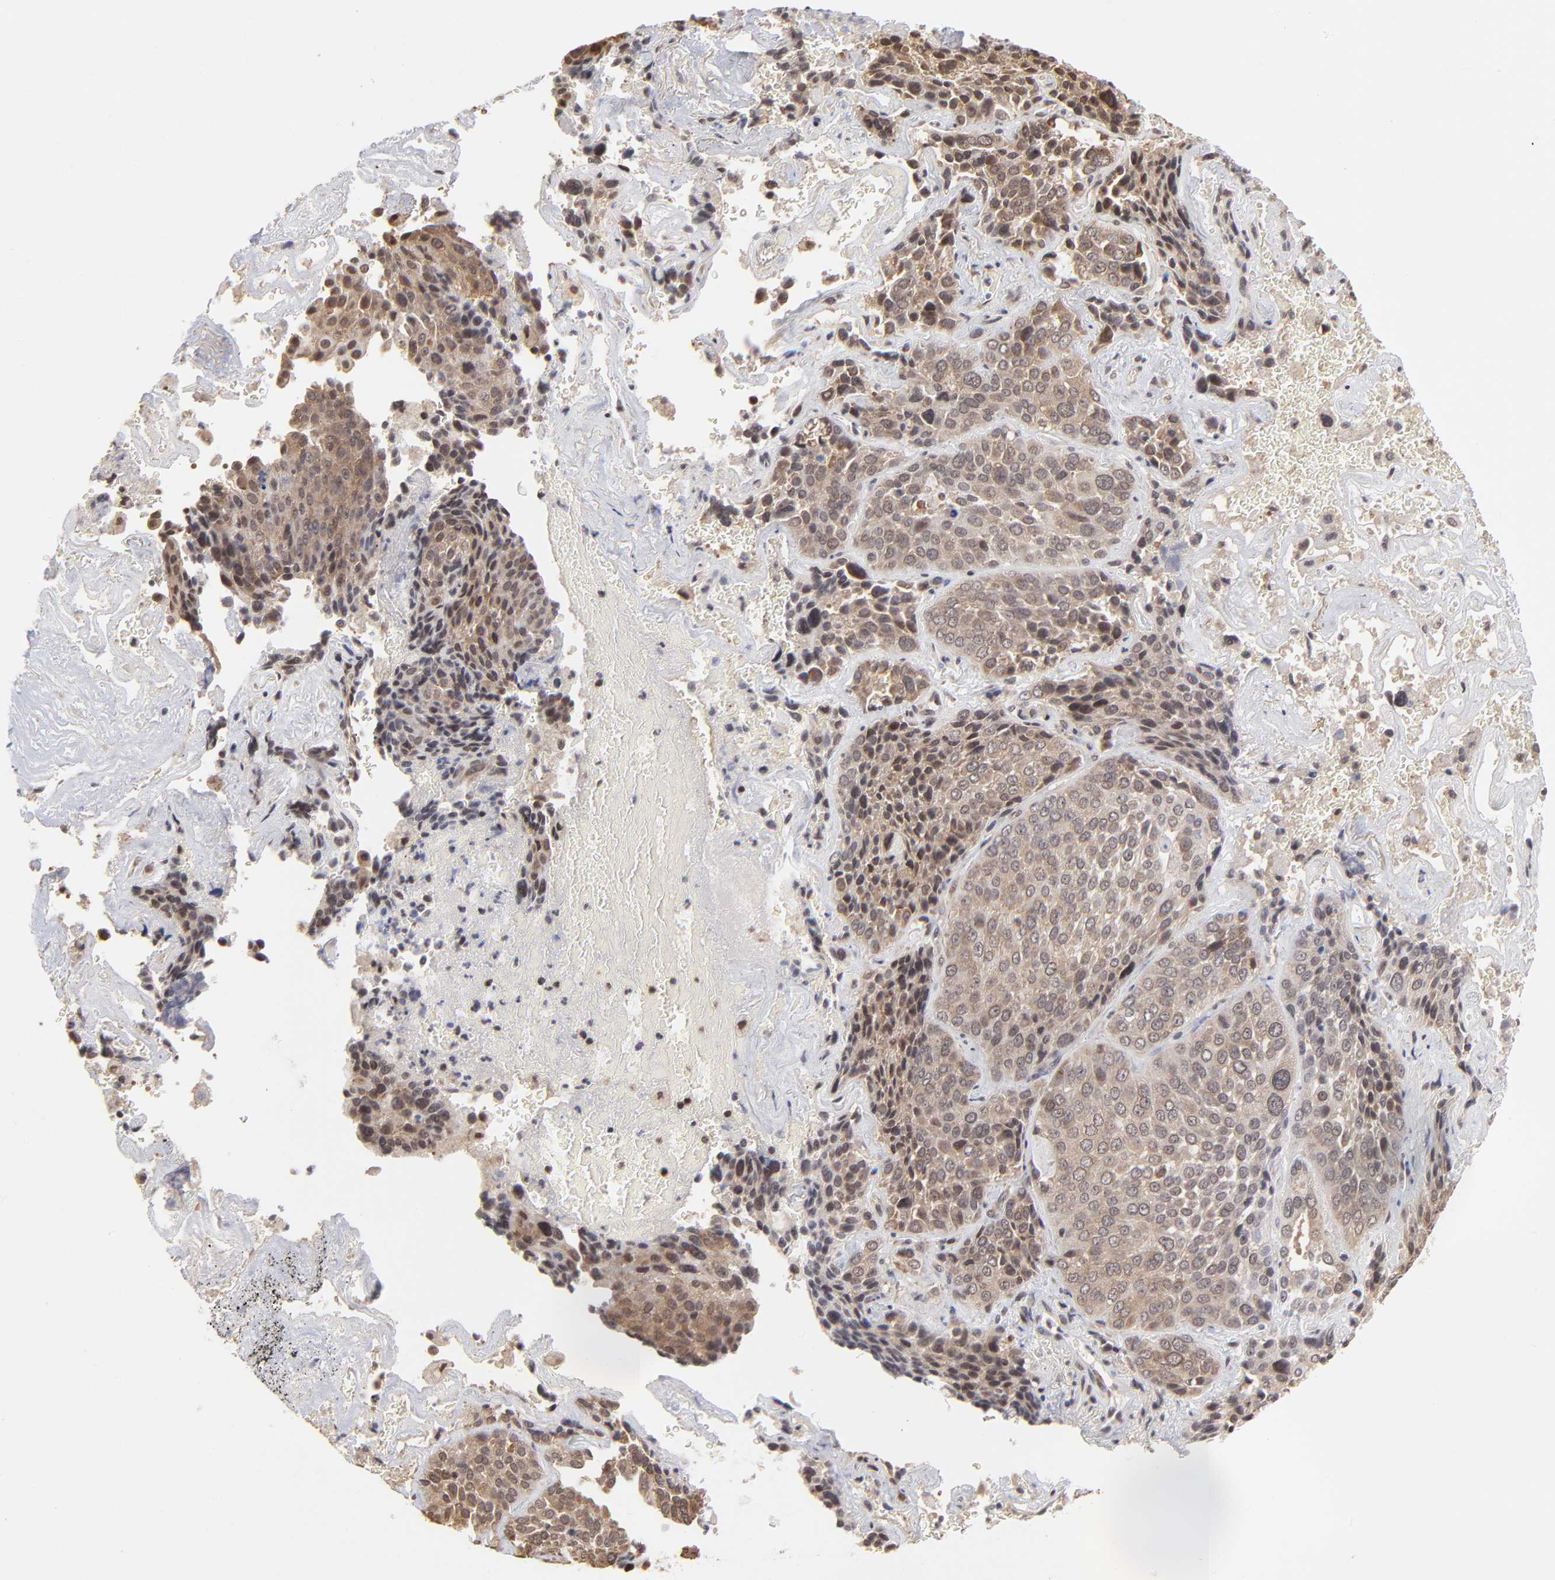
{"staining": {"intensity": "moderate", "quantity": "<25%", "location": "cytoplasmic/membranous,nuclear"}, "tissue": "lung cancer", "cell_type": "Tumor cells", "image_type": "cancer", "snomed": [{"axis": "morphology", "description": "Squamous cell carcinoma, NOS"}, {"axis": "topography", "description": "Lung"}], "caption": "Protein expression by immunohistochemistry (IHC) displays moderate cytoplasmic/membranous and nuclear positivity in about <25% of tumor cells in lung cancer (squamous cell carcinoma).", "gene": "BRPF1", "patient": {"sex": "male", "age": 54}}